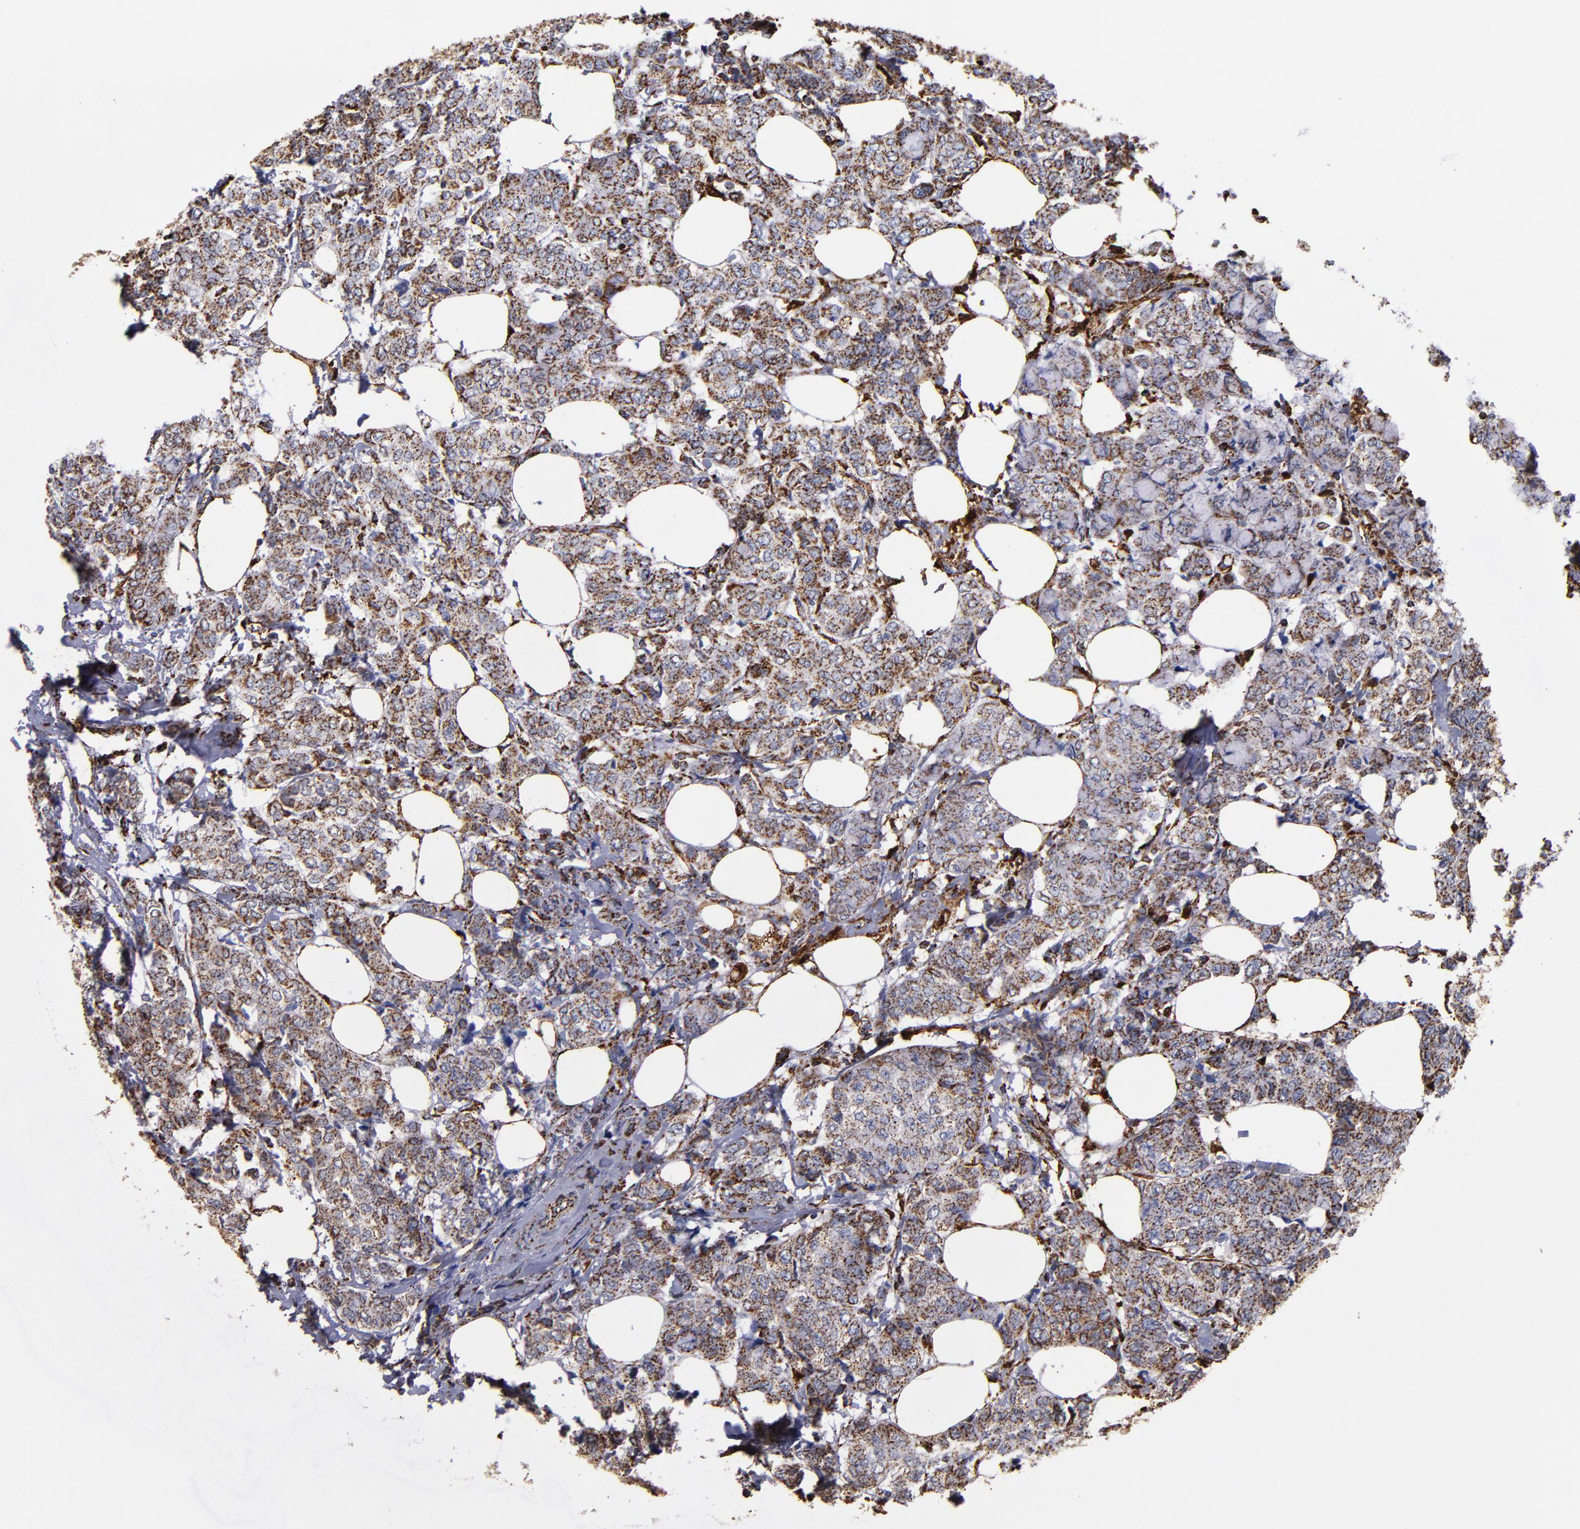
{"staining": {"intensity": "moderate", "quantity": ">75%", "location": "cytoplasmic/membranous"}, "tissue": "breast cancer", "cell_type": "Tumor cells", "image_type": "cancer", "snomed": [{"axis": "morphology", "description": "Lobular carcinoma"}, {"axis": "topography", "description": "Breast"}], "caption": "This photomicrograph reveals immunohistochemistry (IHC) staining of human breast cancer, with medium moderate cytoplasmic/membranous expression in approximately >75% of tumor cells.", "gene": "SOD2", "patient": {"sex": "female", "age": 60}}